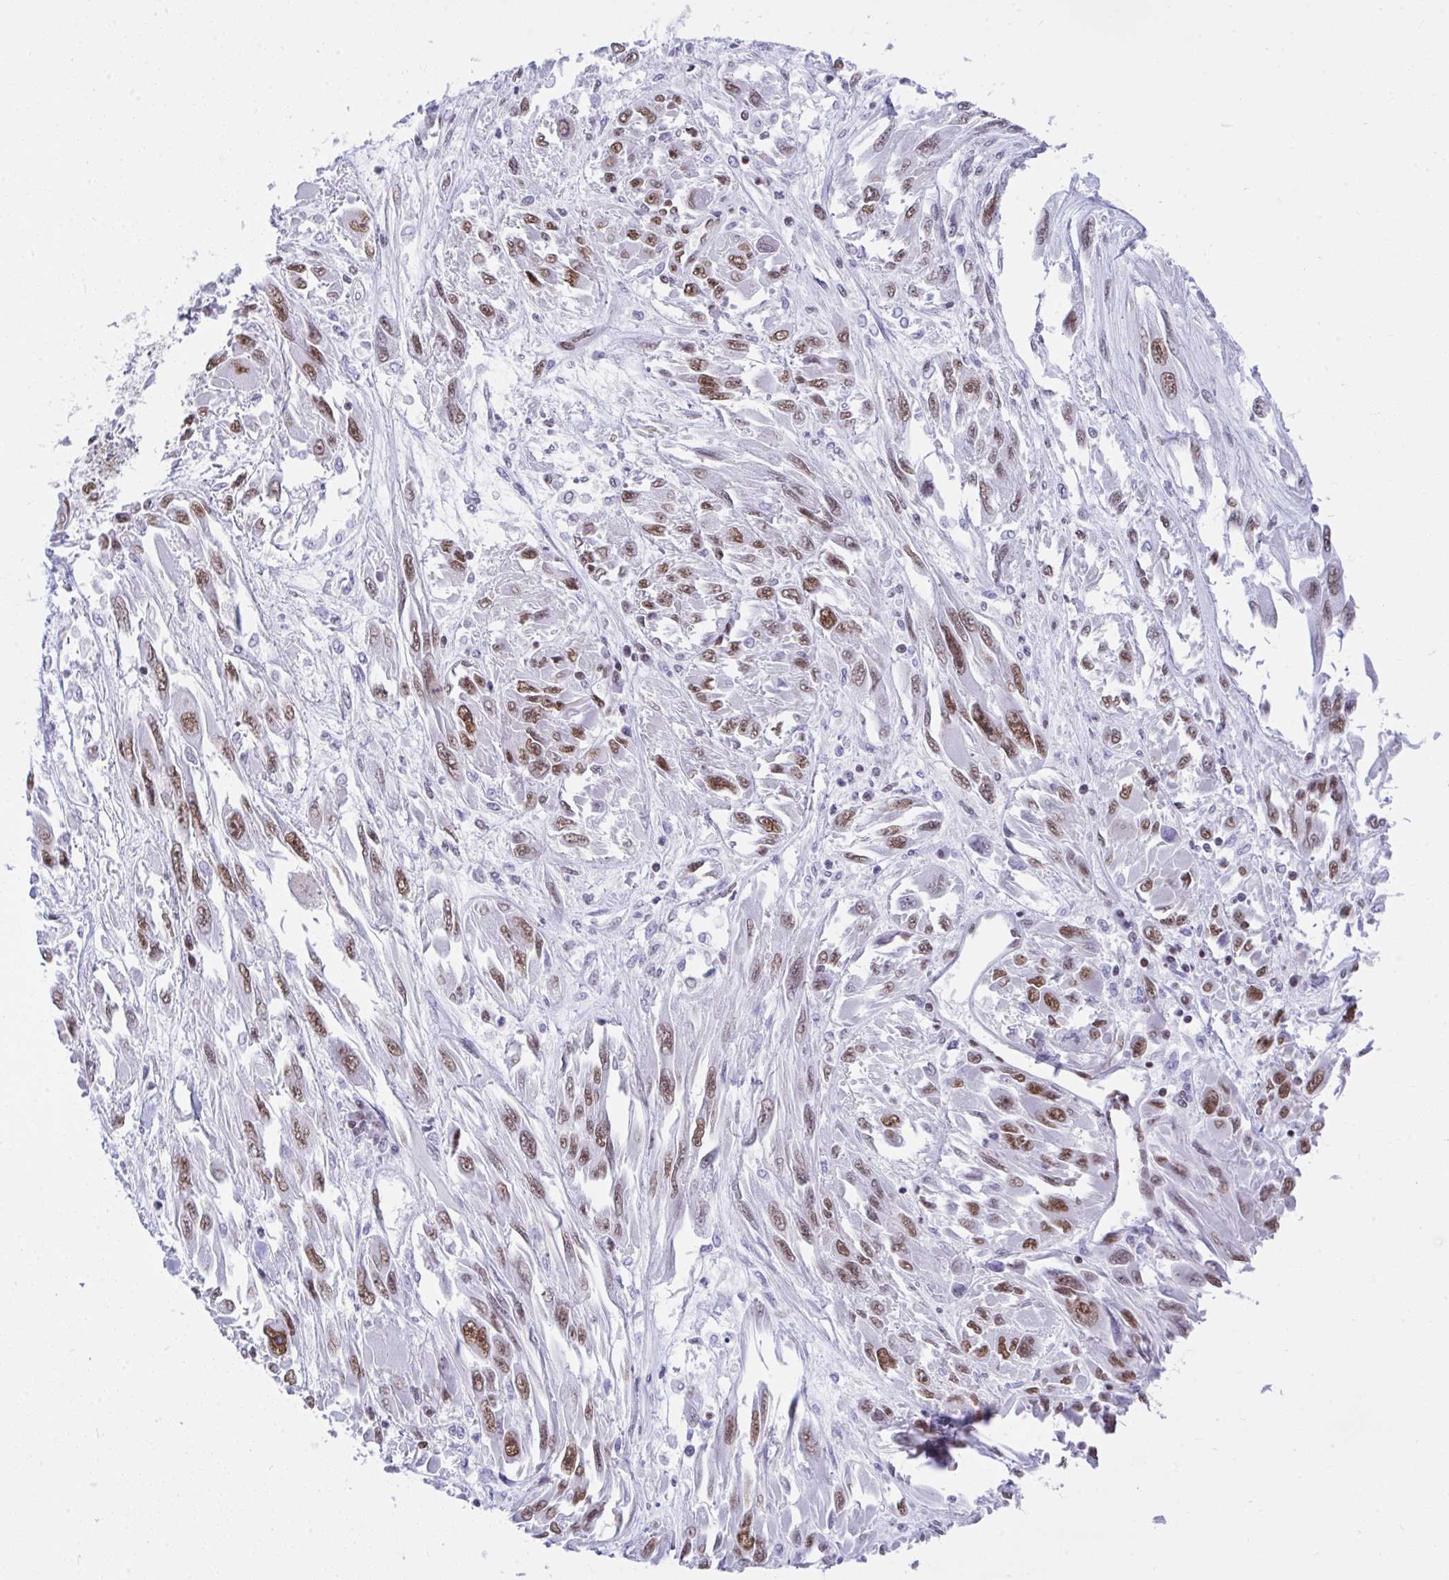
{"staining": {"intensity": "moderate", "quantity": ">75%", "location": "nuclear"}, "tissue": "melanoma", "cell_type": "Tumor cells", "image_type": "cancer", "snomed": [{"axis": "morphology", "description": "Malignant melanoma, NOS"}, {"axis": "topography", "description": "Skin"}], "caption": "Melanoma stained for a protein (brown) demonstrates moderate nuclear positive expression in about >75% of tumor cells.", "gene": "DDX52", "patient": {"sex": "female", "age": 91}}